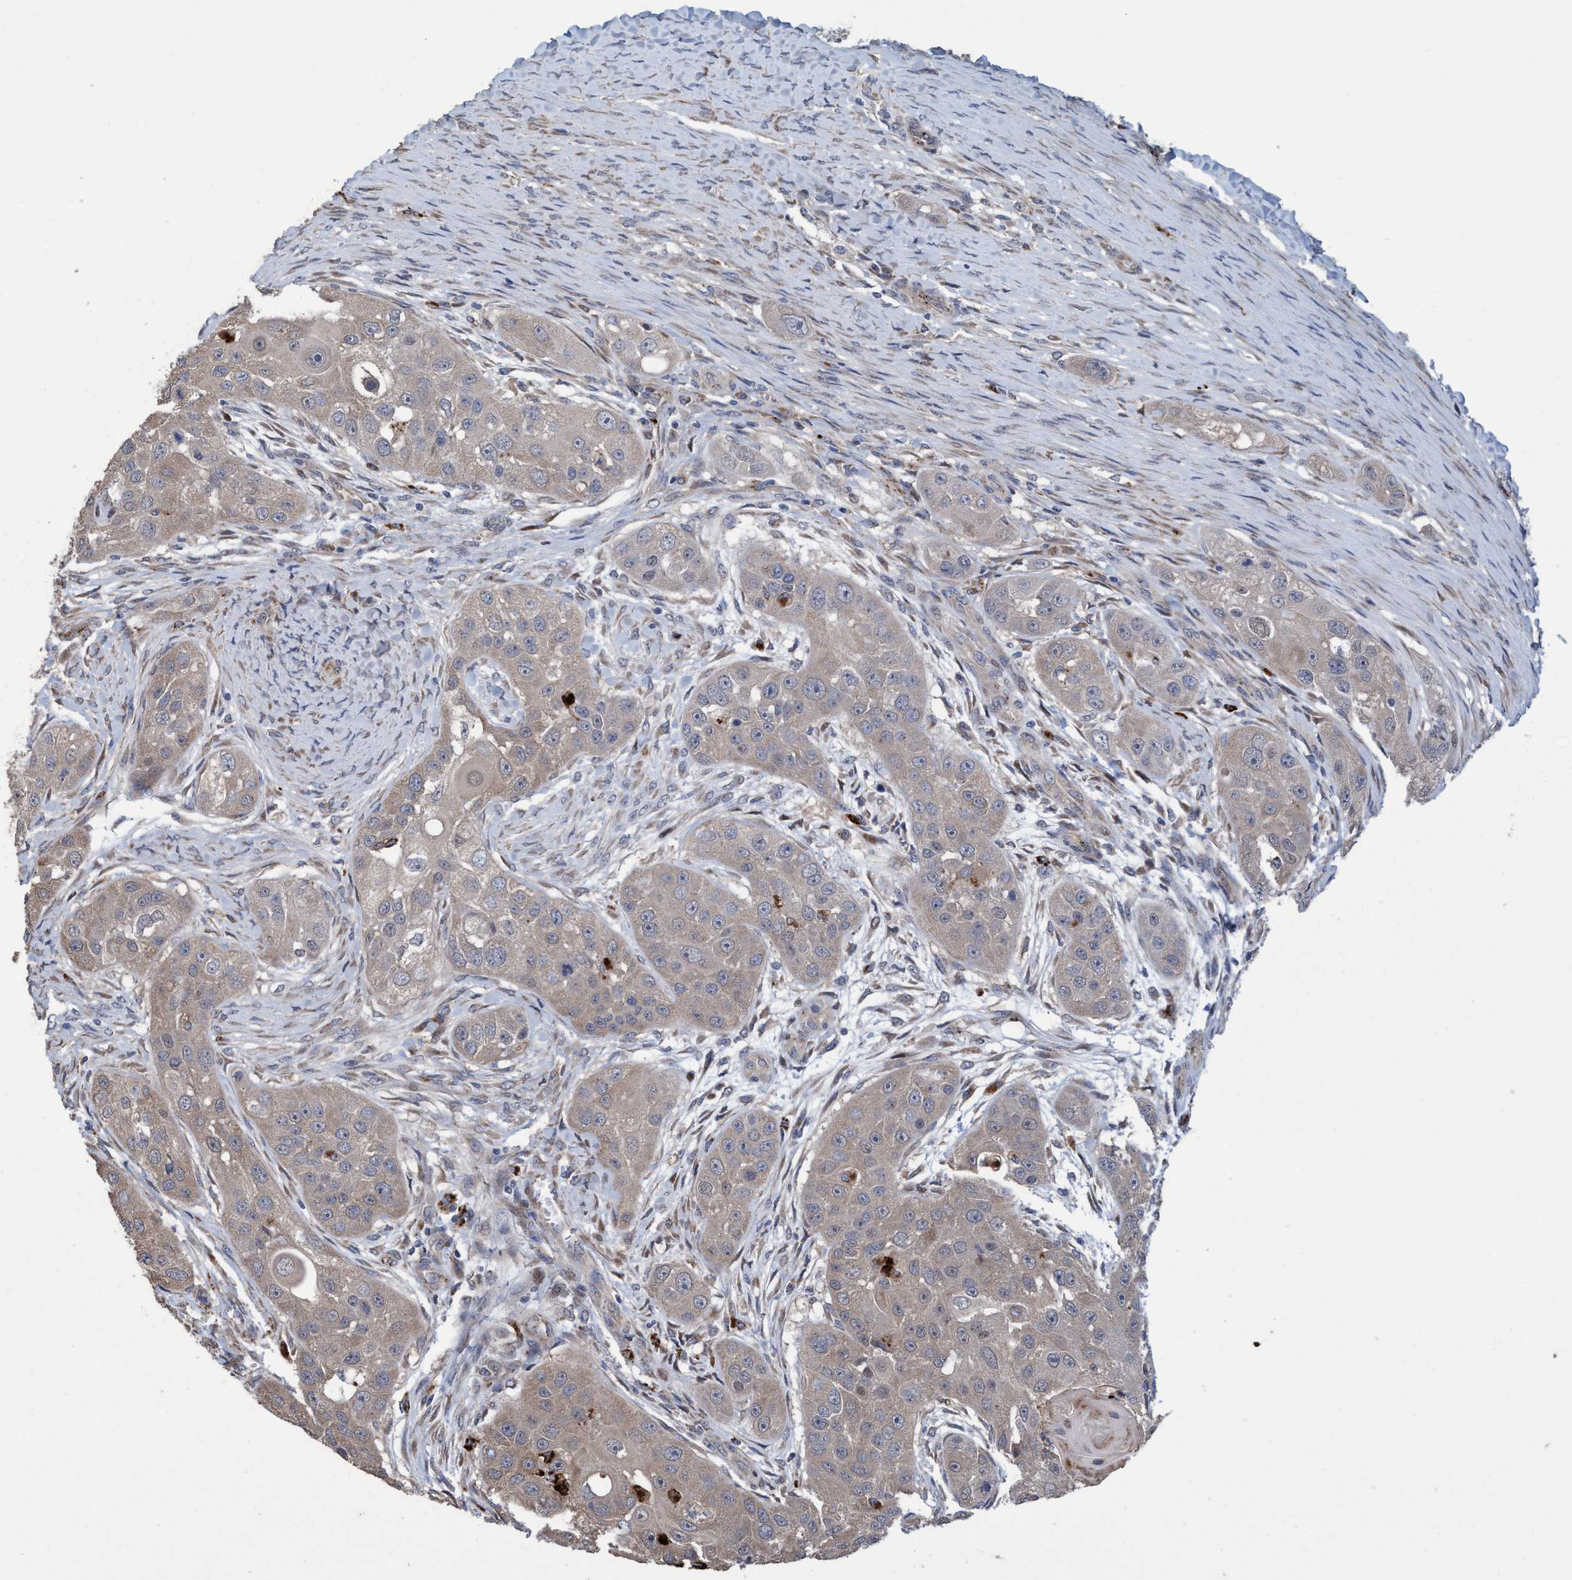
{"staining": {"intensity": "weak", "quantity": ">75%", "location": "cytoplasmic/membranous"}, "tissue": "head and neck cancer", "cell_type": "Tumor cells", "image_type": "cancer", "snomed": [{"axis": "morphology", "description": "Normal tissue, NOS"}, {"axis": "morphology", "description": "Squamous cell carcinoma, NOS"}, {"axis": "topography", "description": "Skeletal muscle"}, {"axis": "topography", "description": "Head-Neck"}], "caption": "Immunohistochemical staining of human head and neck squamous cell carcinoma demonstrates low levels of weak cytoplasmic/membranous positivity in approximately >75% of tumor cells.", "gene": "BBS9", "patient": {"sex": "male", "age": 51}}